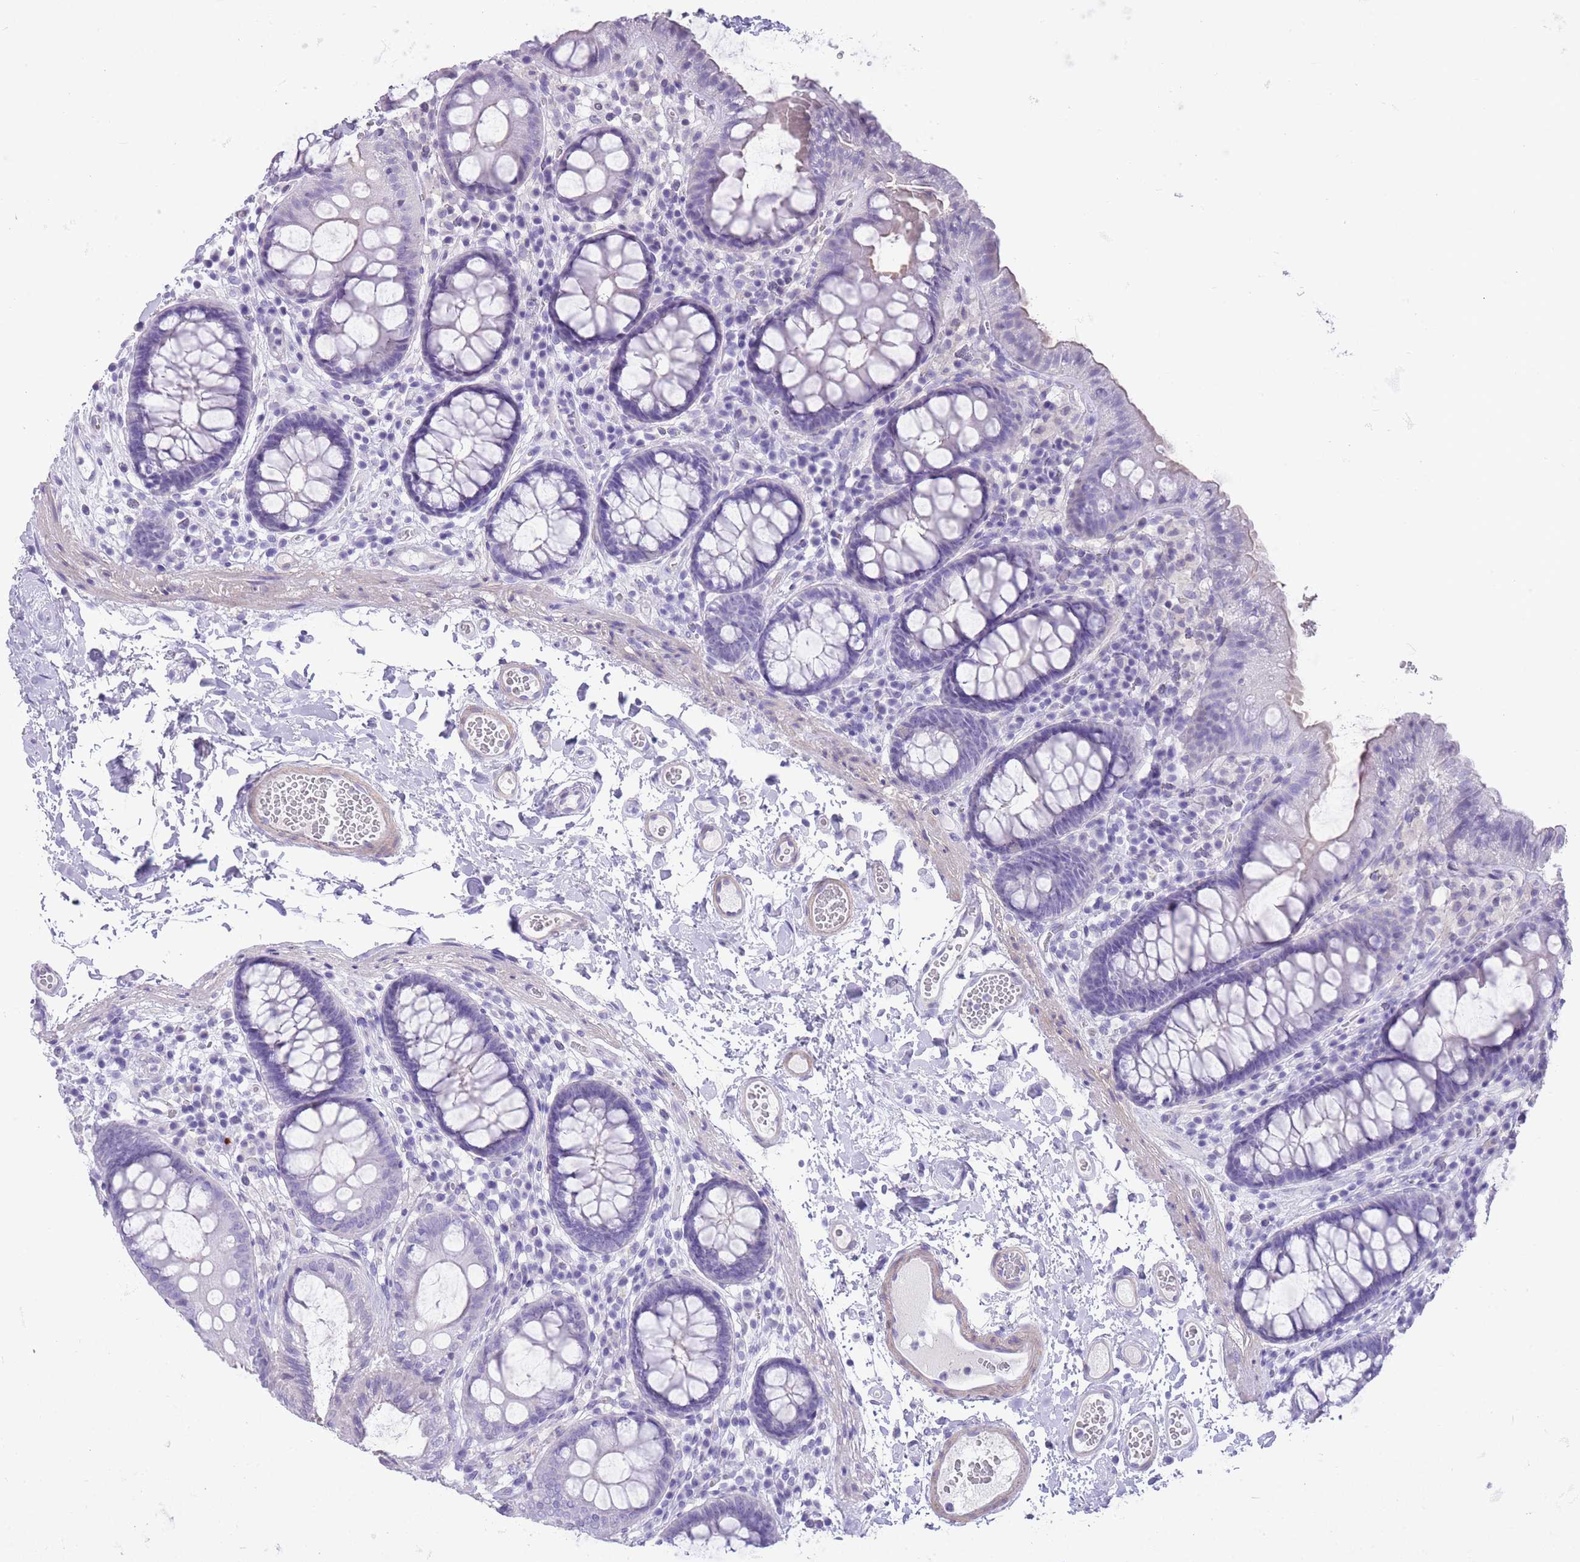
{"staining": {"intensity": "negative", "quantity": "none", "location": "none"}, "tissue": "colon", "cell_type": "Endothelial cells", "image_type": "normal", "snomed": [{"axis": "morphology", "description": "Normal tissue, NOS"}, {"axis": "topography", "description": "Colon"}], "caption": "Micrograph shows no significant protein expression in endothelial cells of unremarkable colon.", "gene": "OR11H12", "patient": {"sex": "male", "age": 84}}